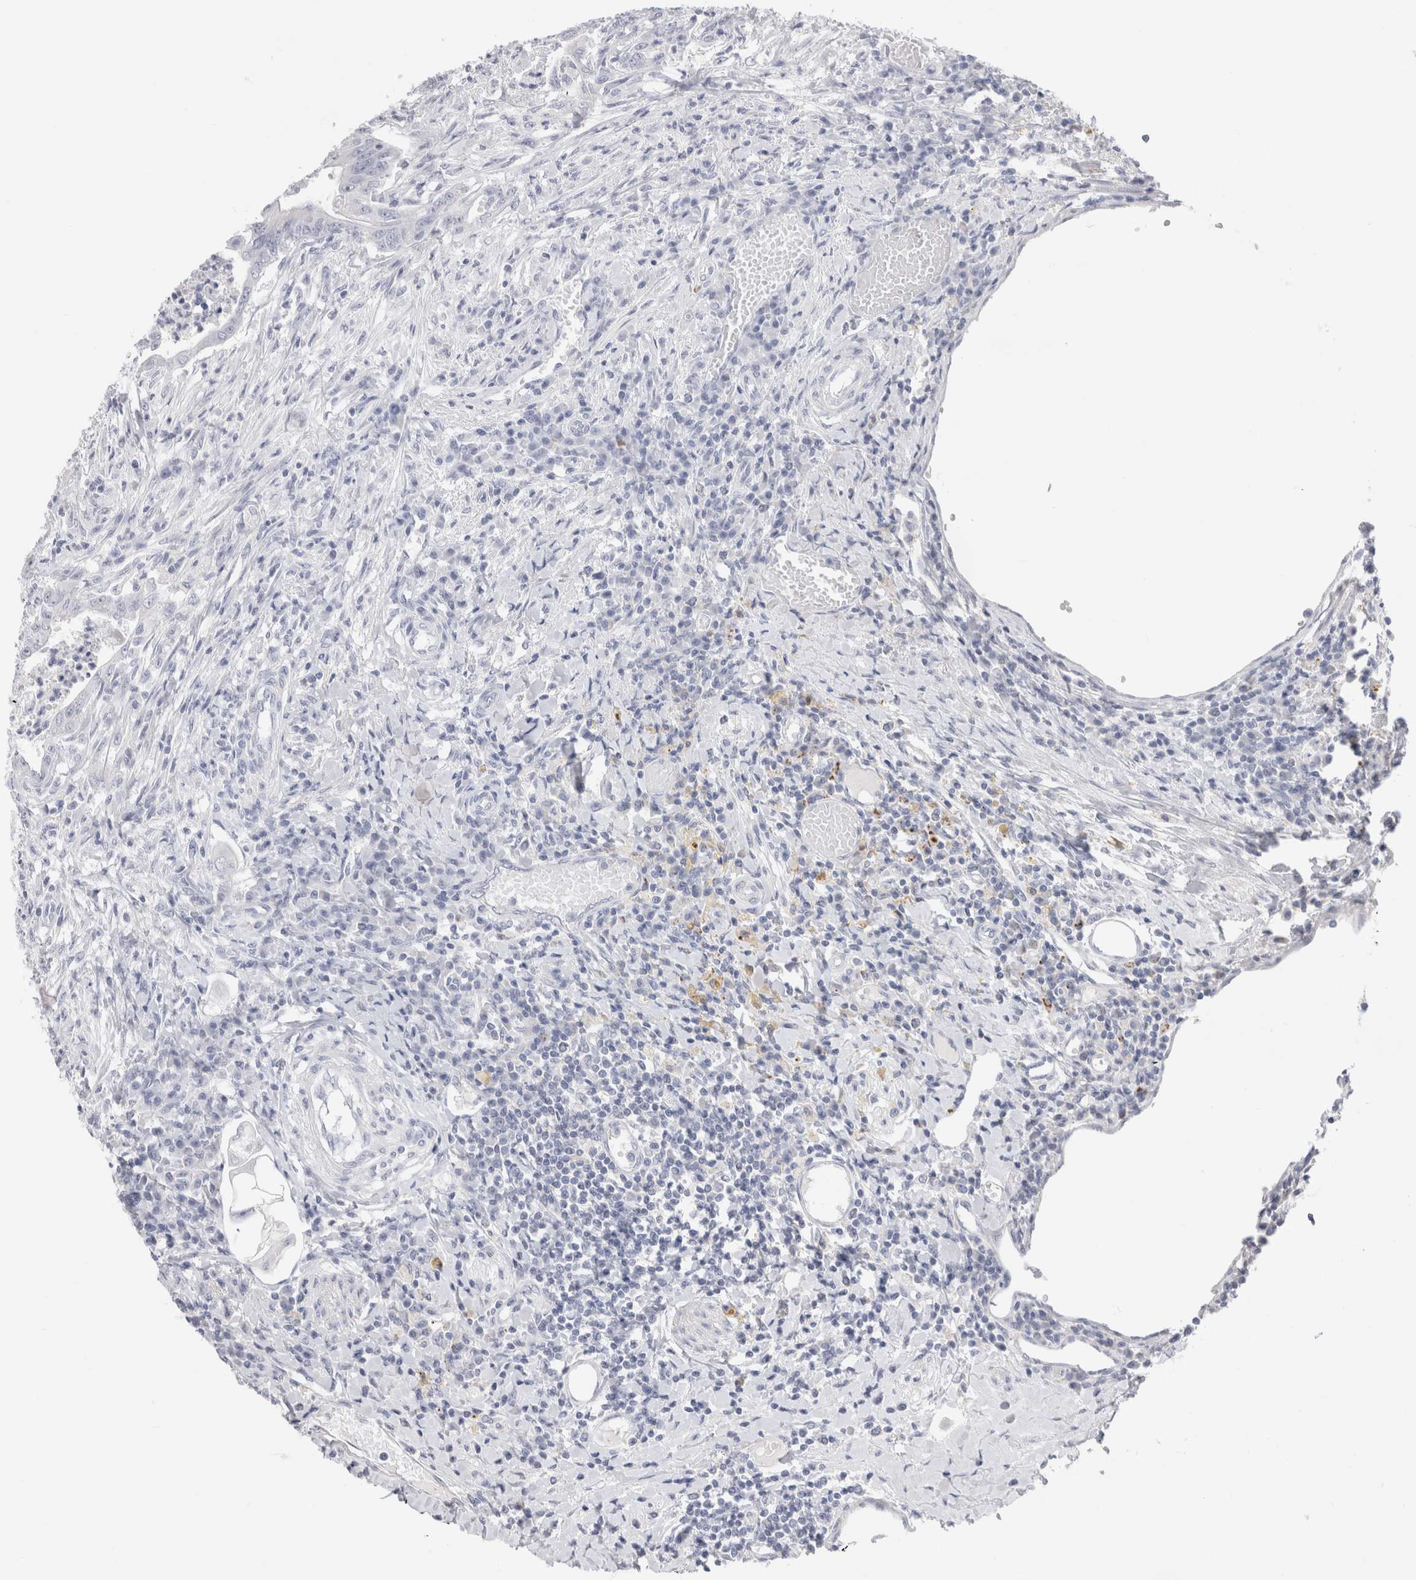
{"staining": {"intensity": "negative", "quantity": "none", "location": "none"}, "tissue": "colorectal cancer", "cell_type": "Tumor cells", "image_type": "cancer", "snomed": [{"axis": "morphology", "description": "Adenoma, NOS"}, {"axis": "morphology", "description": "Adenocarcinoma, NOS"}, {"axis": "topography", "description": "Colon"}], "caption": "Adenocarcinoma (colorectal) was stained to show a protein in brown. There is no significant staining in tumor cells.", "gene": "C9orf50", "patient": {"sex": "male", "age": 79}}